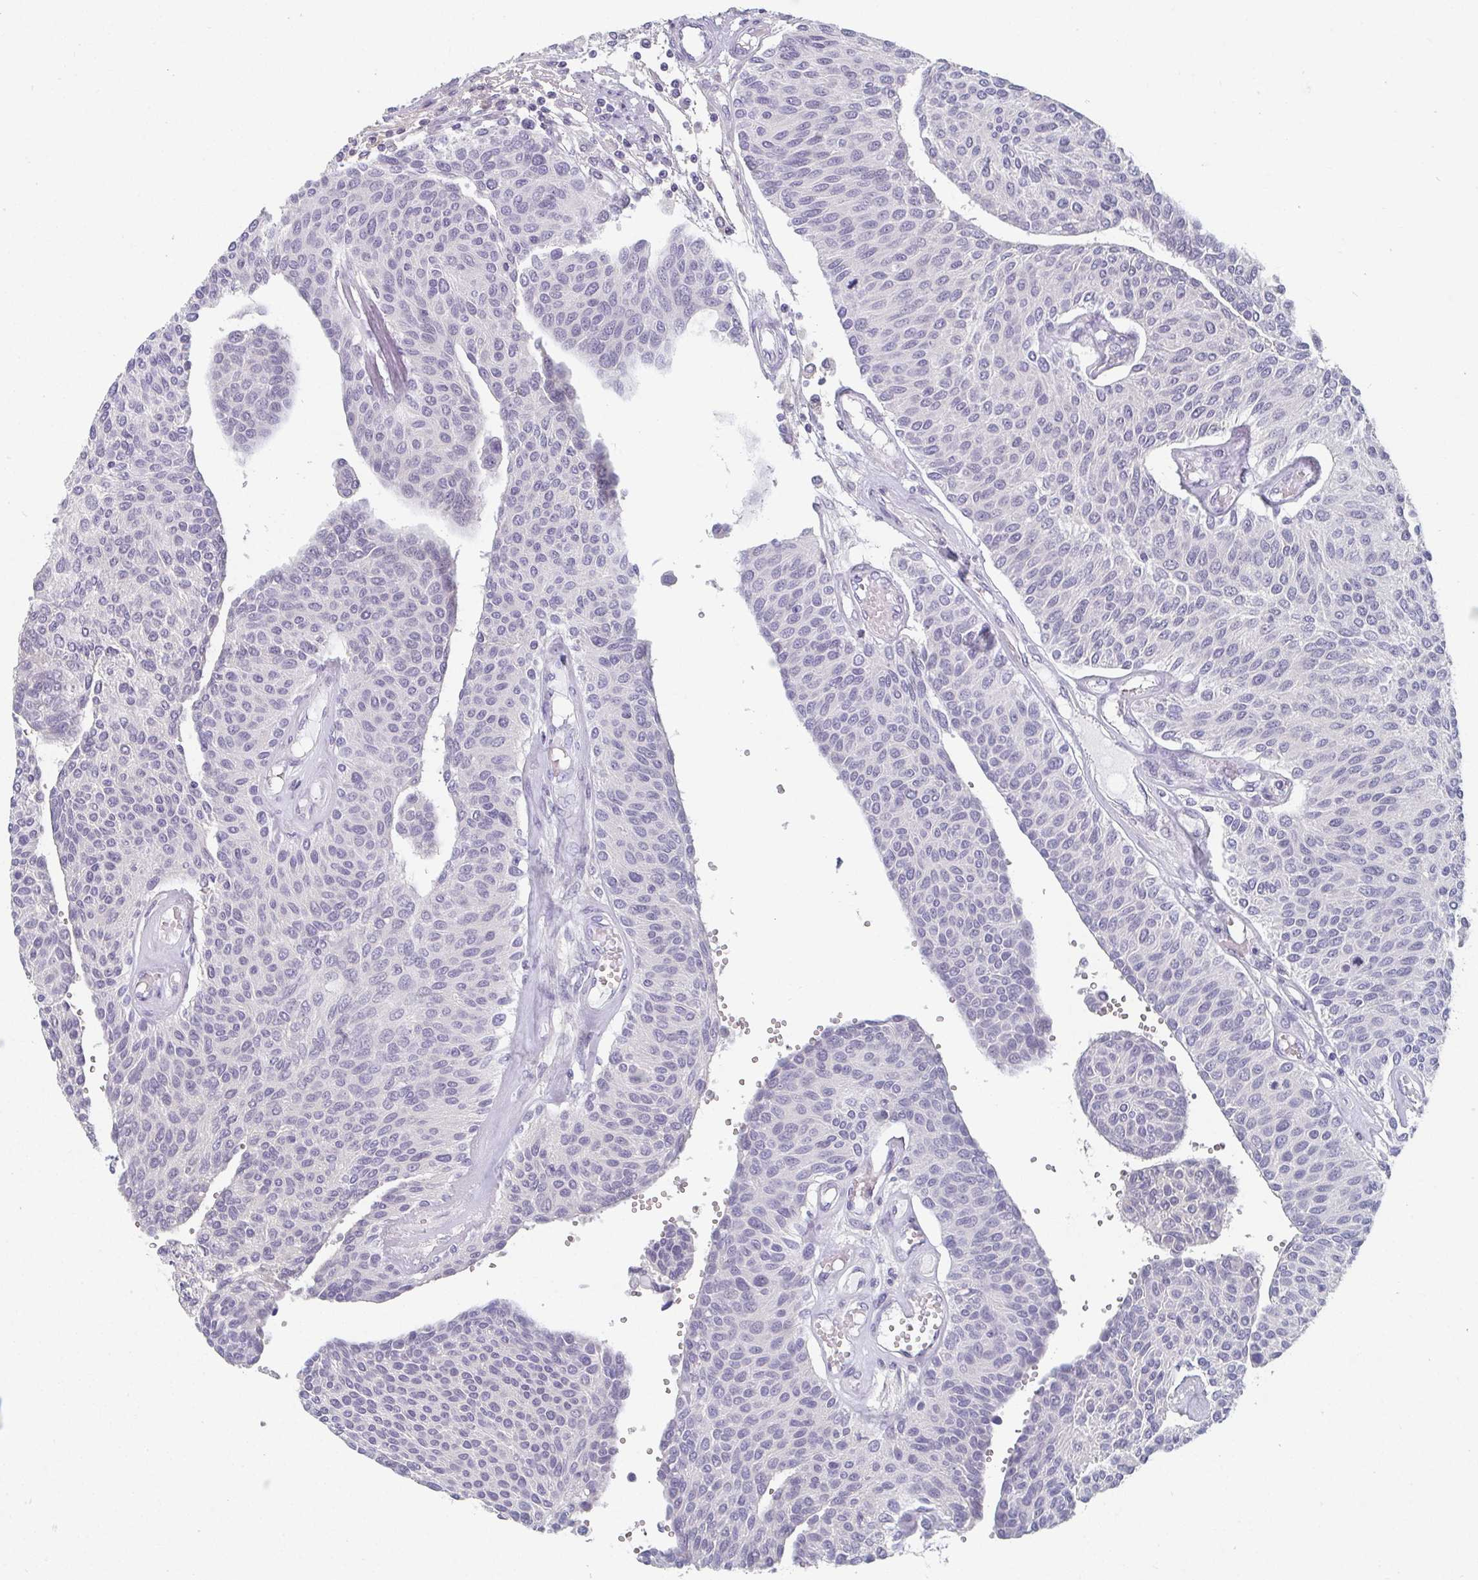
{"staining": {"intensity": "negative", "quantity": "none", "location": "none"}, "tissue": "urothelial cancer", "cell_type": "Tumor cells", "image_type": "cancer", "snomed": [{"axis": "morphology", "description": "Urothelial carcinoma, NOS"}, {"axis": "topography", "description": "Urinary bladder"}], "caption": "Human urothelial cancer stained for a protein using immunohistochemistry displays no expression in tumor cells.", "gene": "CAMKV", "patient": {"sex": "male", "age": 55}}